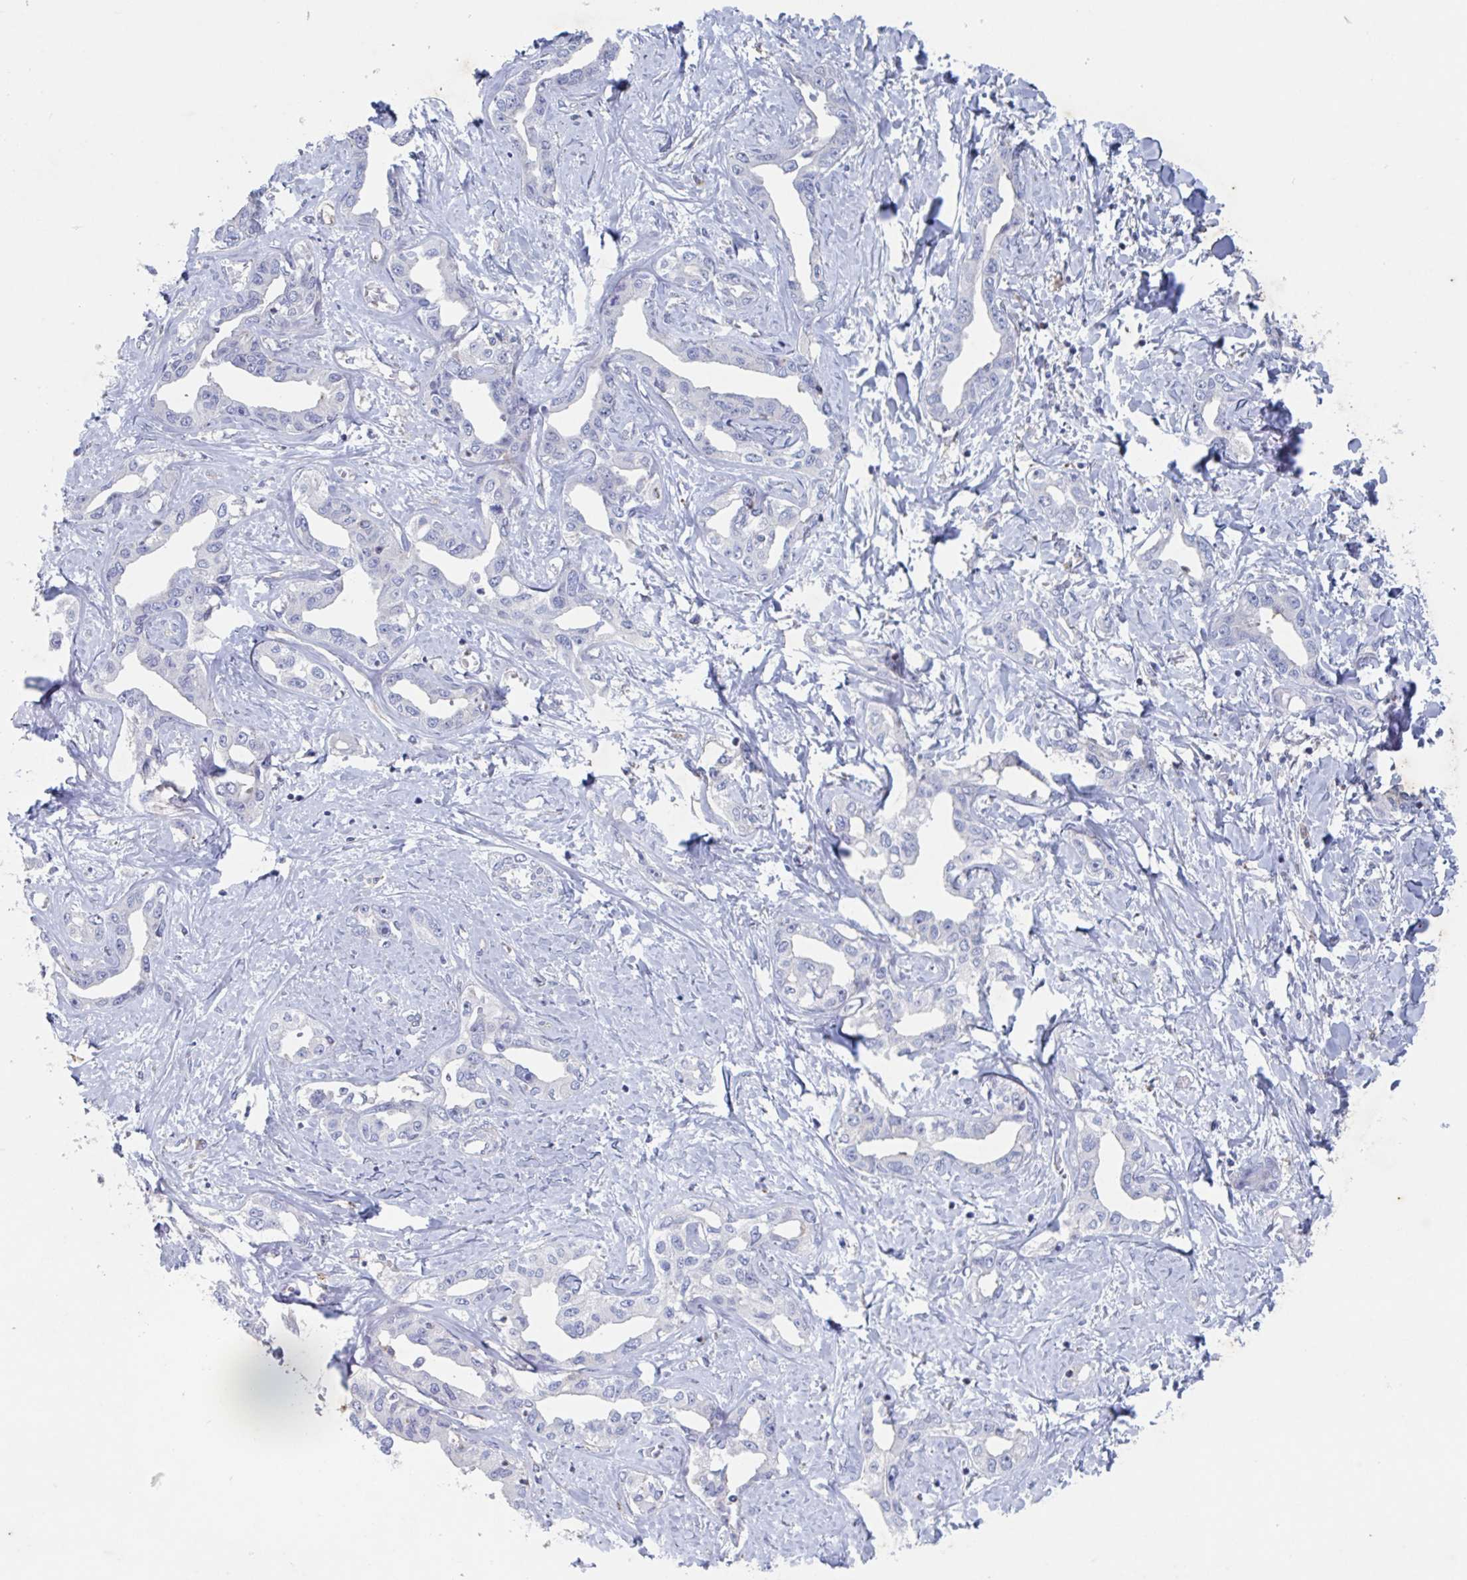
{"staining": {"intensity": "negative", "quantity": "none", "location": "none"}, "tissue": "liver cancer", "cell_type": "Tumor cells", "image_type": "cancer", "snomed": [{"axis": "morphology", "description": "Cholangiocarcinoma"}, {"axis": "topography", "description": "Liver"}], "caption": "Tumor cells are negative for brown protein staining in cholangiocarcinoma (liver). The staining is performed using DAB brown chromogen with nuclei counter-stained in using hematoxylin.", "gene": "MANBA", "patient": {"sex": "male", "age": 59}}